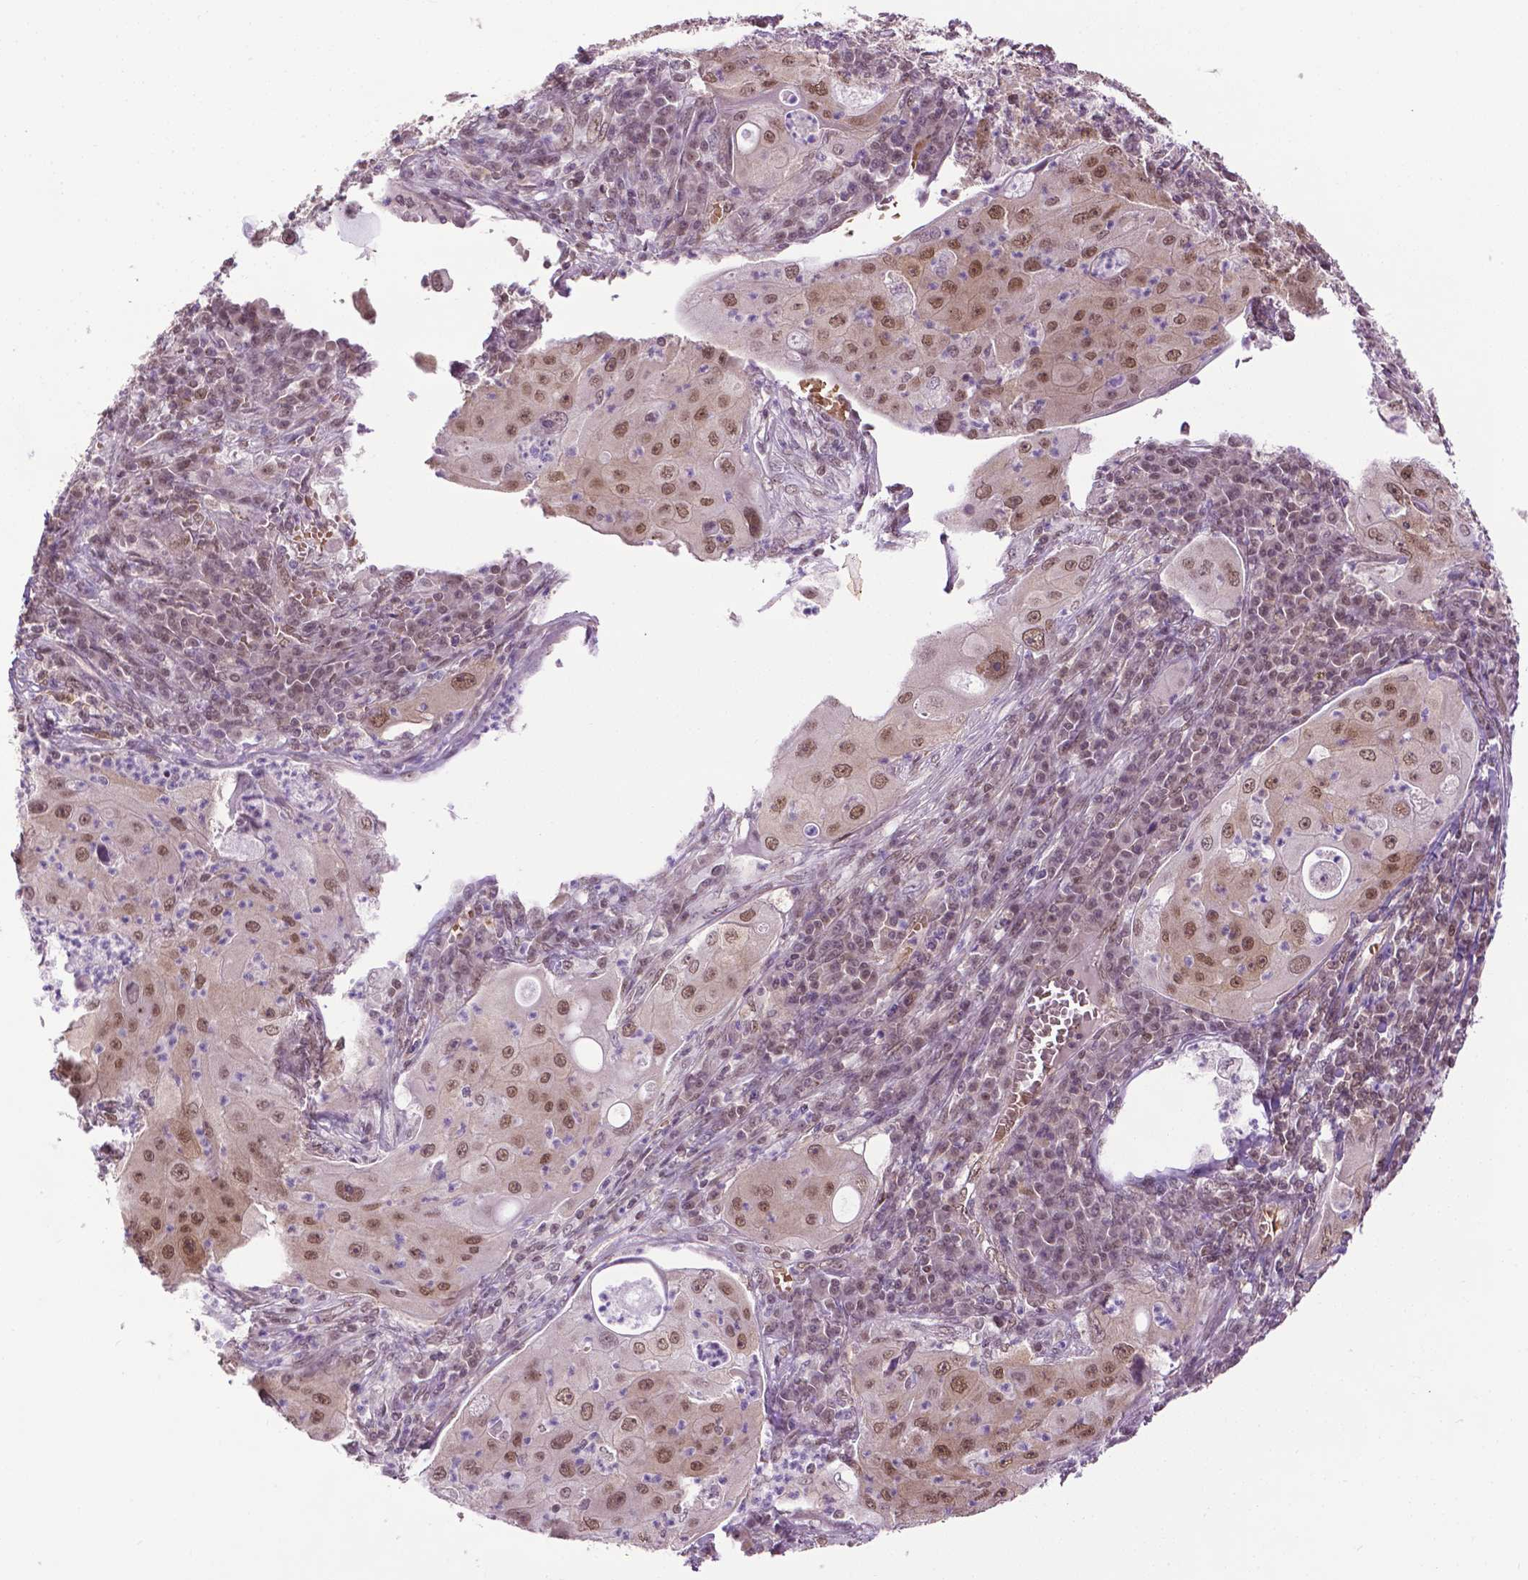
{"staining": {"intensity": "moderate", "quantity": ">75%", "location": "nuclear"}, "tissue": "lung cancer", "cell_type": "Tumor cells", "image_type": "cancer", "snomed": [{"axis": "morphology", "description": "Squamous cell carcinoma, NOS"}, {"axis": "topography", "description": "Lung"}], "caption": "IHC of lung squamous cell carcinoma shows medium levels of moderate nuclear staining in approximately >75% of tumor cells. The protein is stained brown, and the nuclei are stained in blue (DAB IHC with brightfield microscopy, high magnification).", "gene": "UBQLN4", "patient": {"sex": "female", "age": 59}}